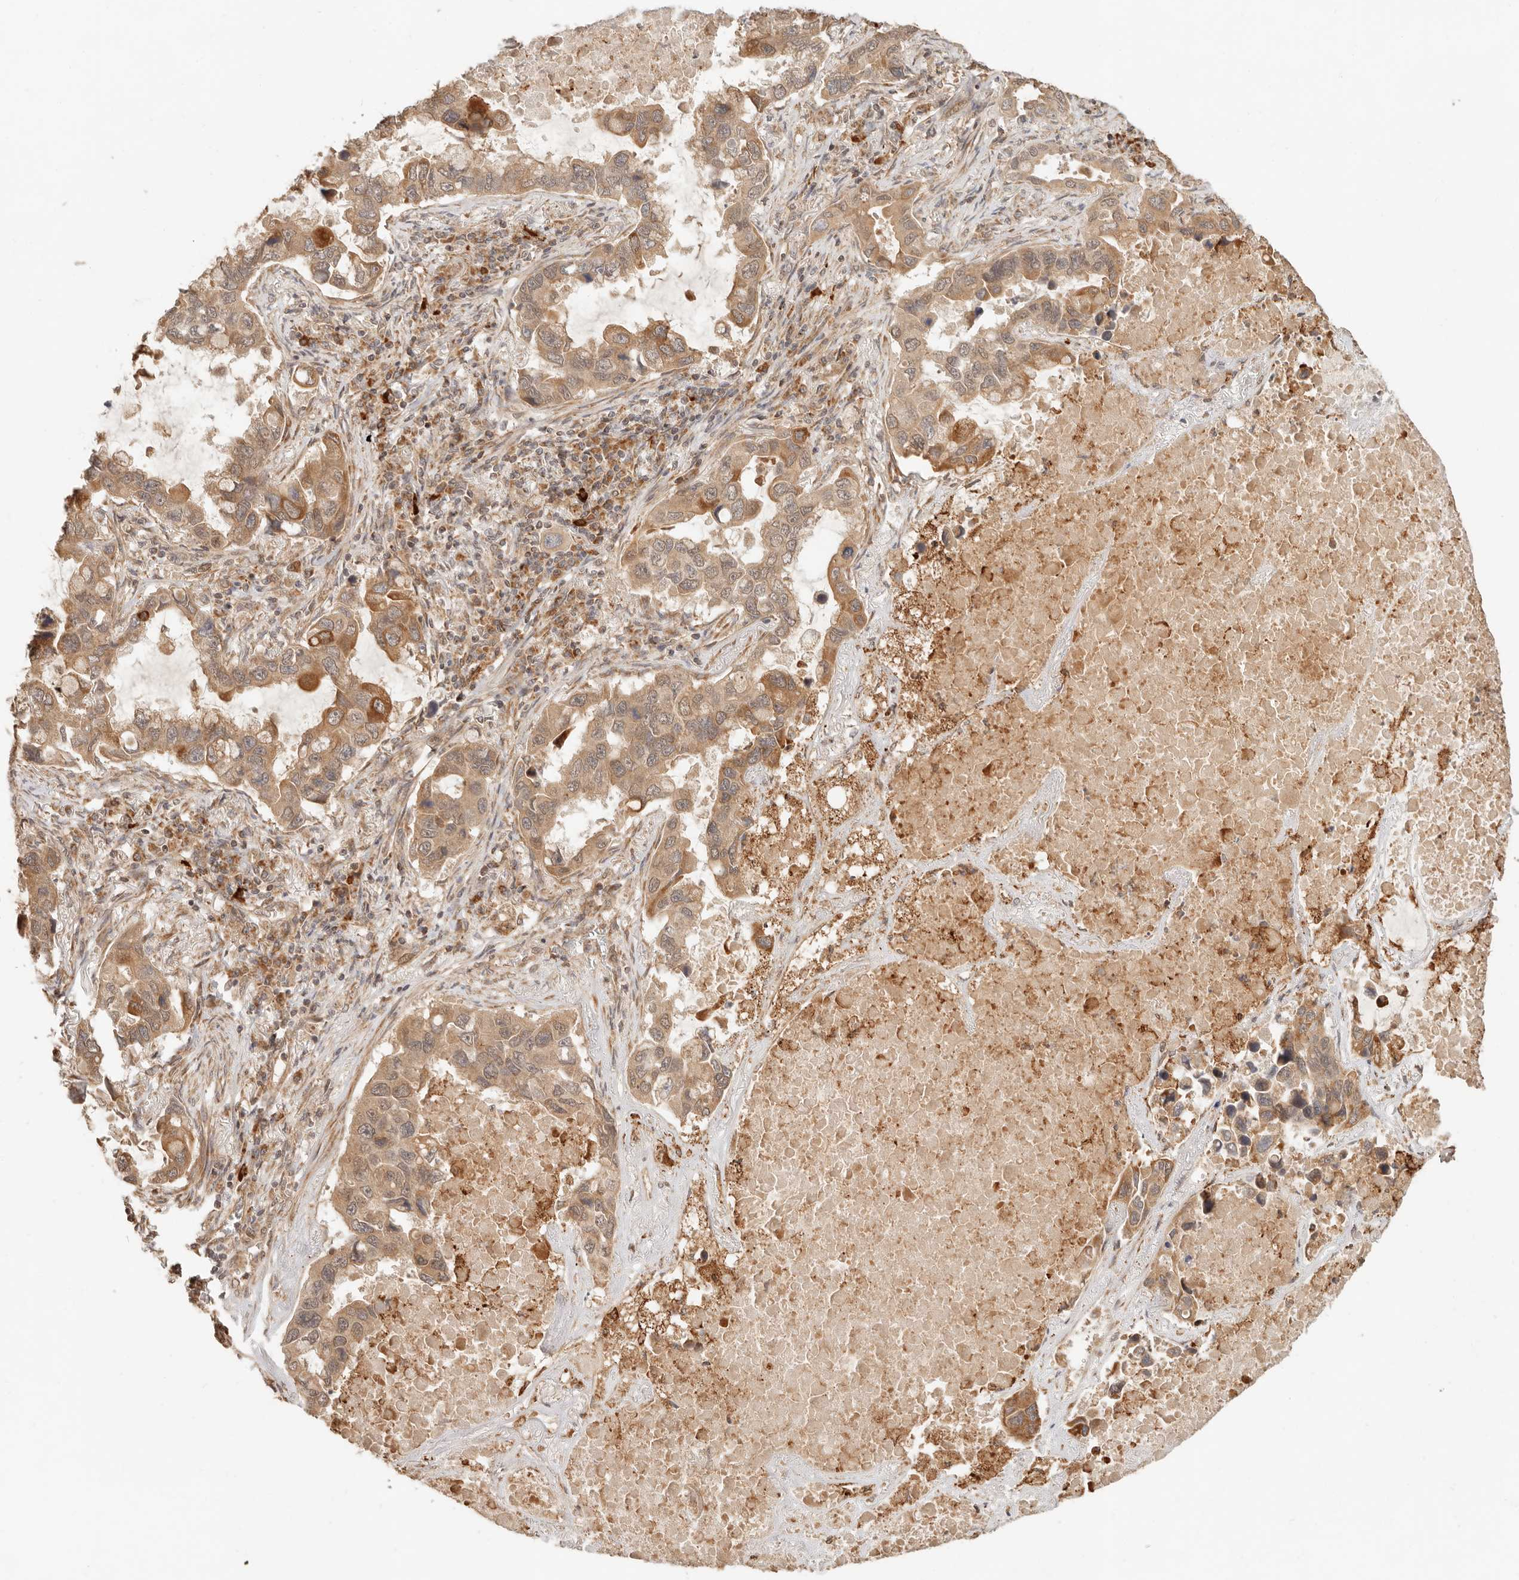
{"staining": {"intensity": "moderate", "quantity": ">75%", "location": "cytoplasmic/membranous"}, "tissue": "lung cancer", "cell_type": "Tumor cells", "image_type": "cancer", "snomed": [{"axis": "morphology", "description": "Adenocarcinoma, NOS"}, {"axis": "topography", "description": "Lung"}], "caption": "Moderate cytoplasmic/membranous protein staining is present in about >75% of tumor cells in lung cancer.", "gene": "BAALC", "patient": {"sex": "male", "age": 64}}